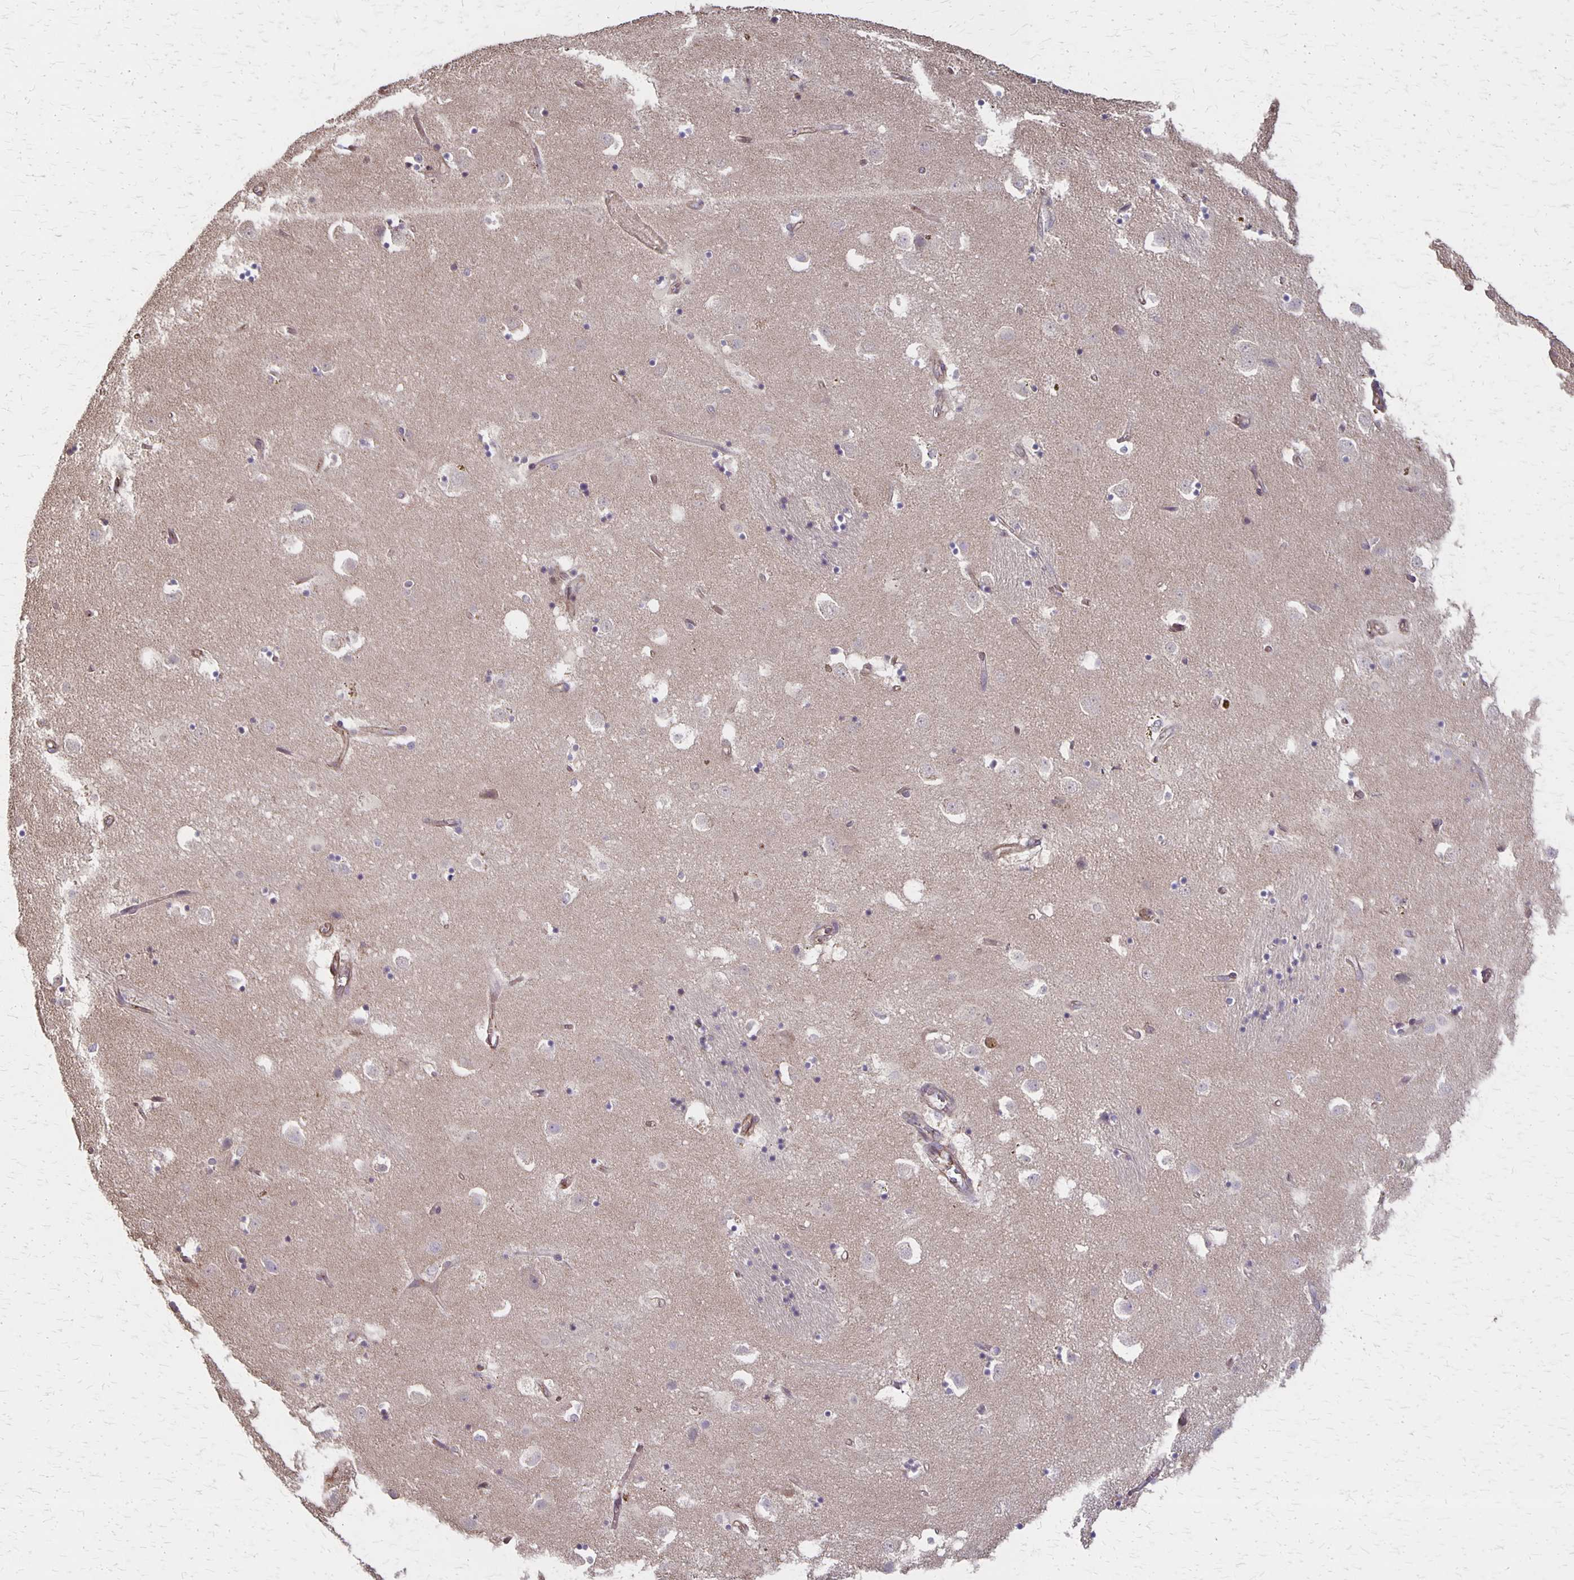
{"staining": {"intensity": "negative", "quantity": "none", "location": "none"}, "tissue": "caudate", "cell_type": "Glial cells", "image_type": "normal", "snomed": [{"axis": "morphology", "description": "Normal tissue, NOS"}, {"axis": "topography", "description": "Lateral ventricle wall"}], "caption": "Glial cells are negative for brown protein staining in unremarkable caudate.", "gene": "PROM2", "patient": {"sex": "male", "age": 58}}